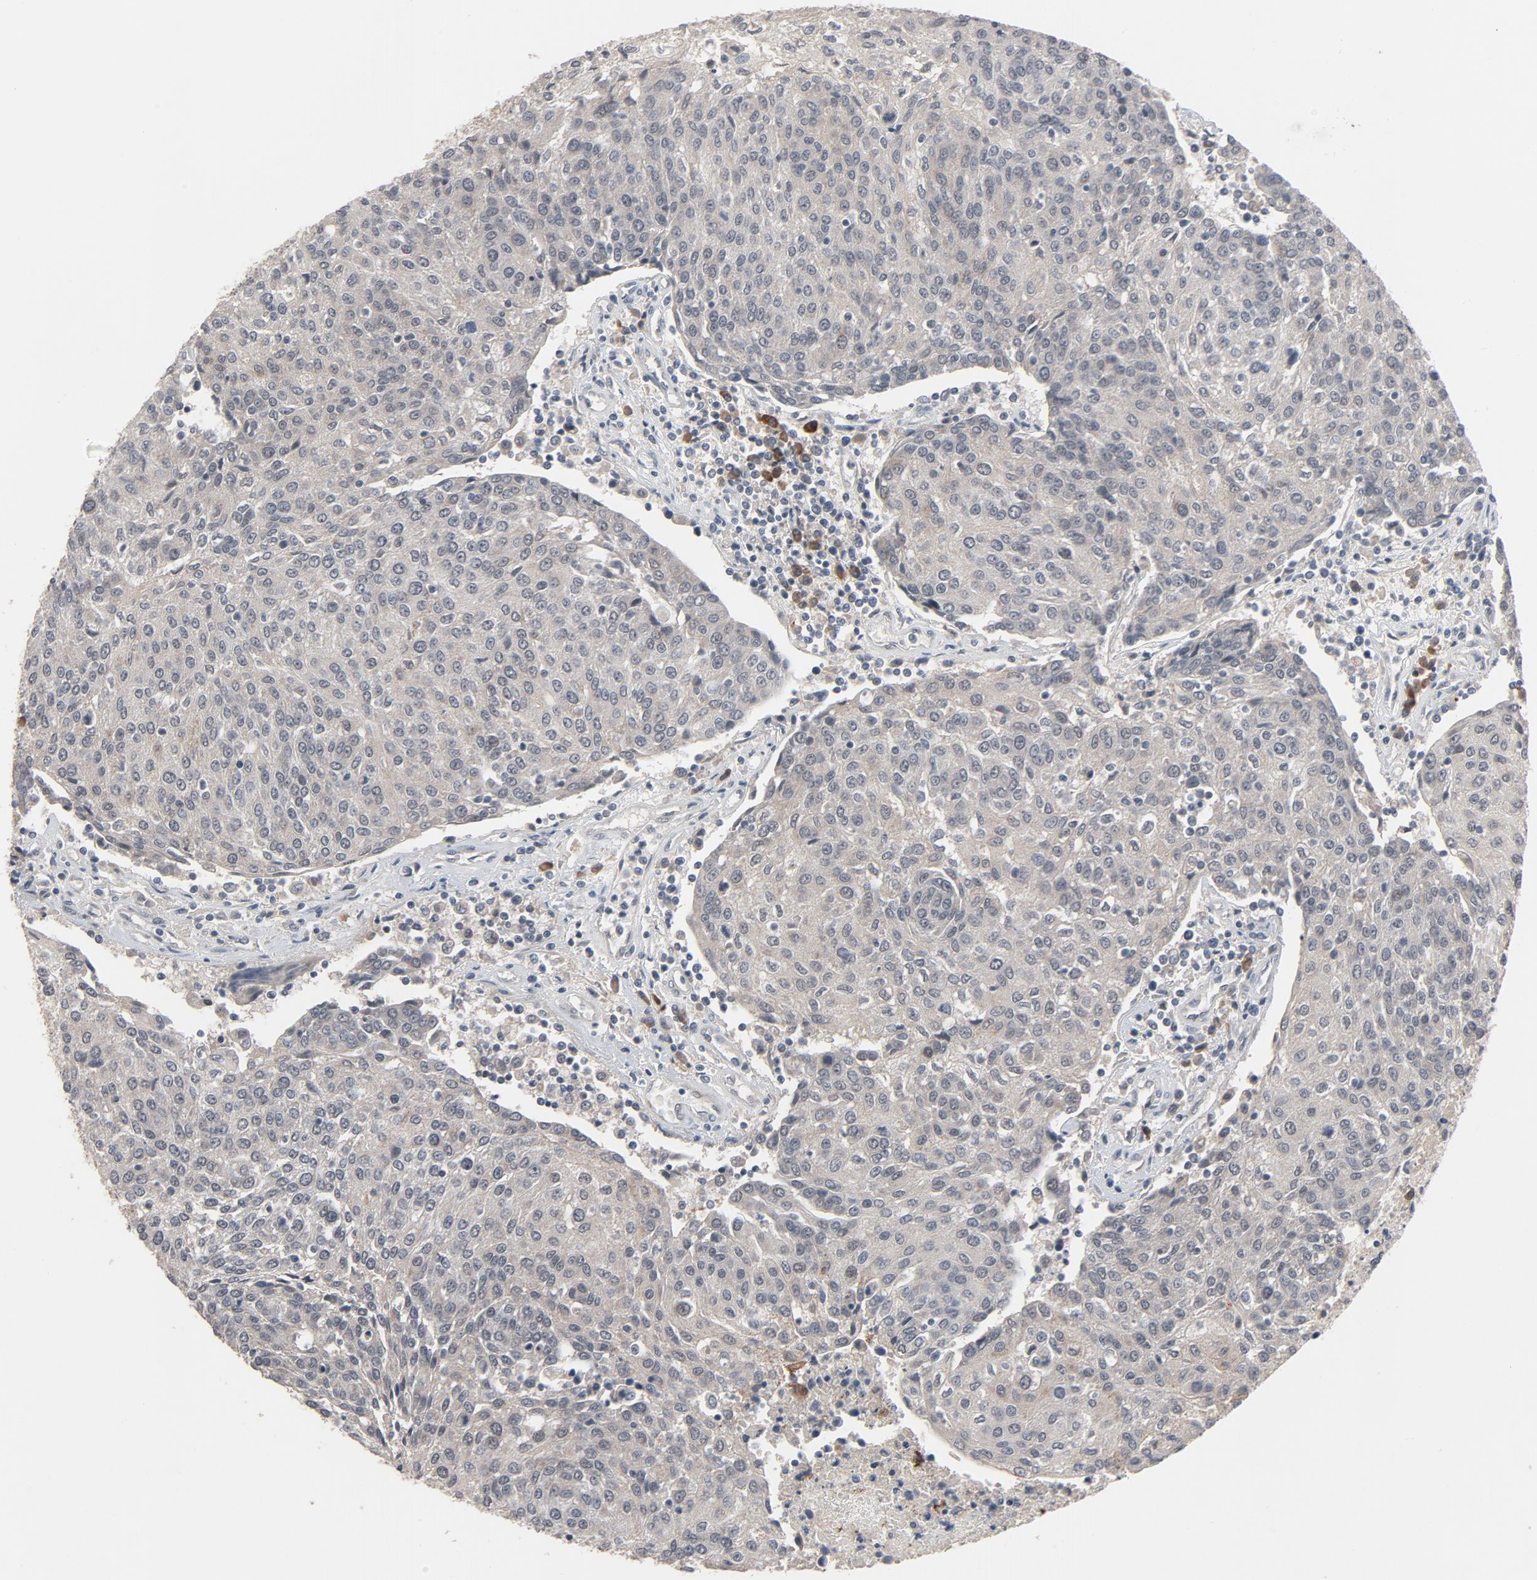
{"staining": {"intensity": "weak", "quantity": ">75%", "location": "cytoplasmic/membranous"}, "tissue": "urothelial cancer", "cell_type": "Tumor cells", "image_type": "cancer", "snomed": [{"axis": "morphology", "description": "Urothelial carcinoma, High grade"}, {"axis": "topography", "description": "Urinary bladder"}], "caption": "Human high-grade urothelial carcinoma stained for a protein (brown) displays weak cytoplasmic/membranous positive staining in approximately >75% of tumor cells.", "gene": "MT3", "patient": {"sex": "female", "age": 85}}